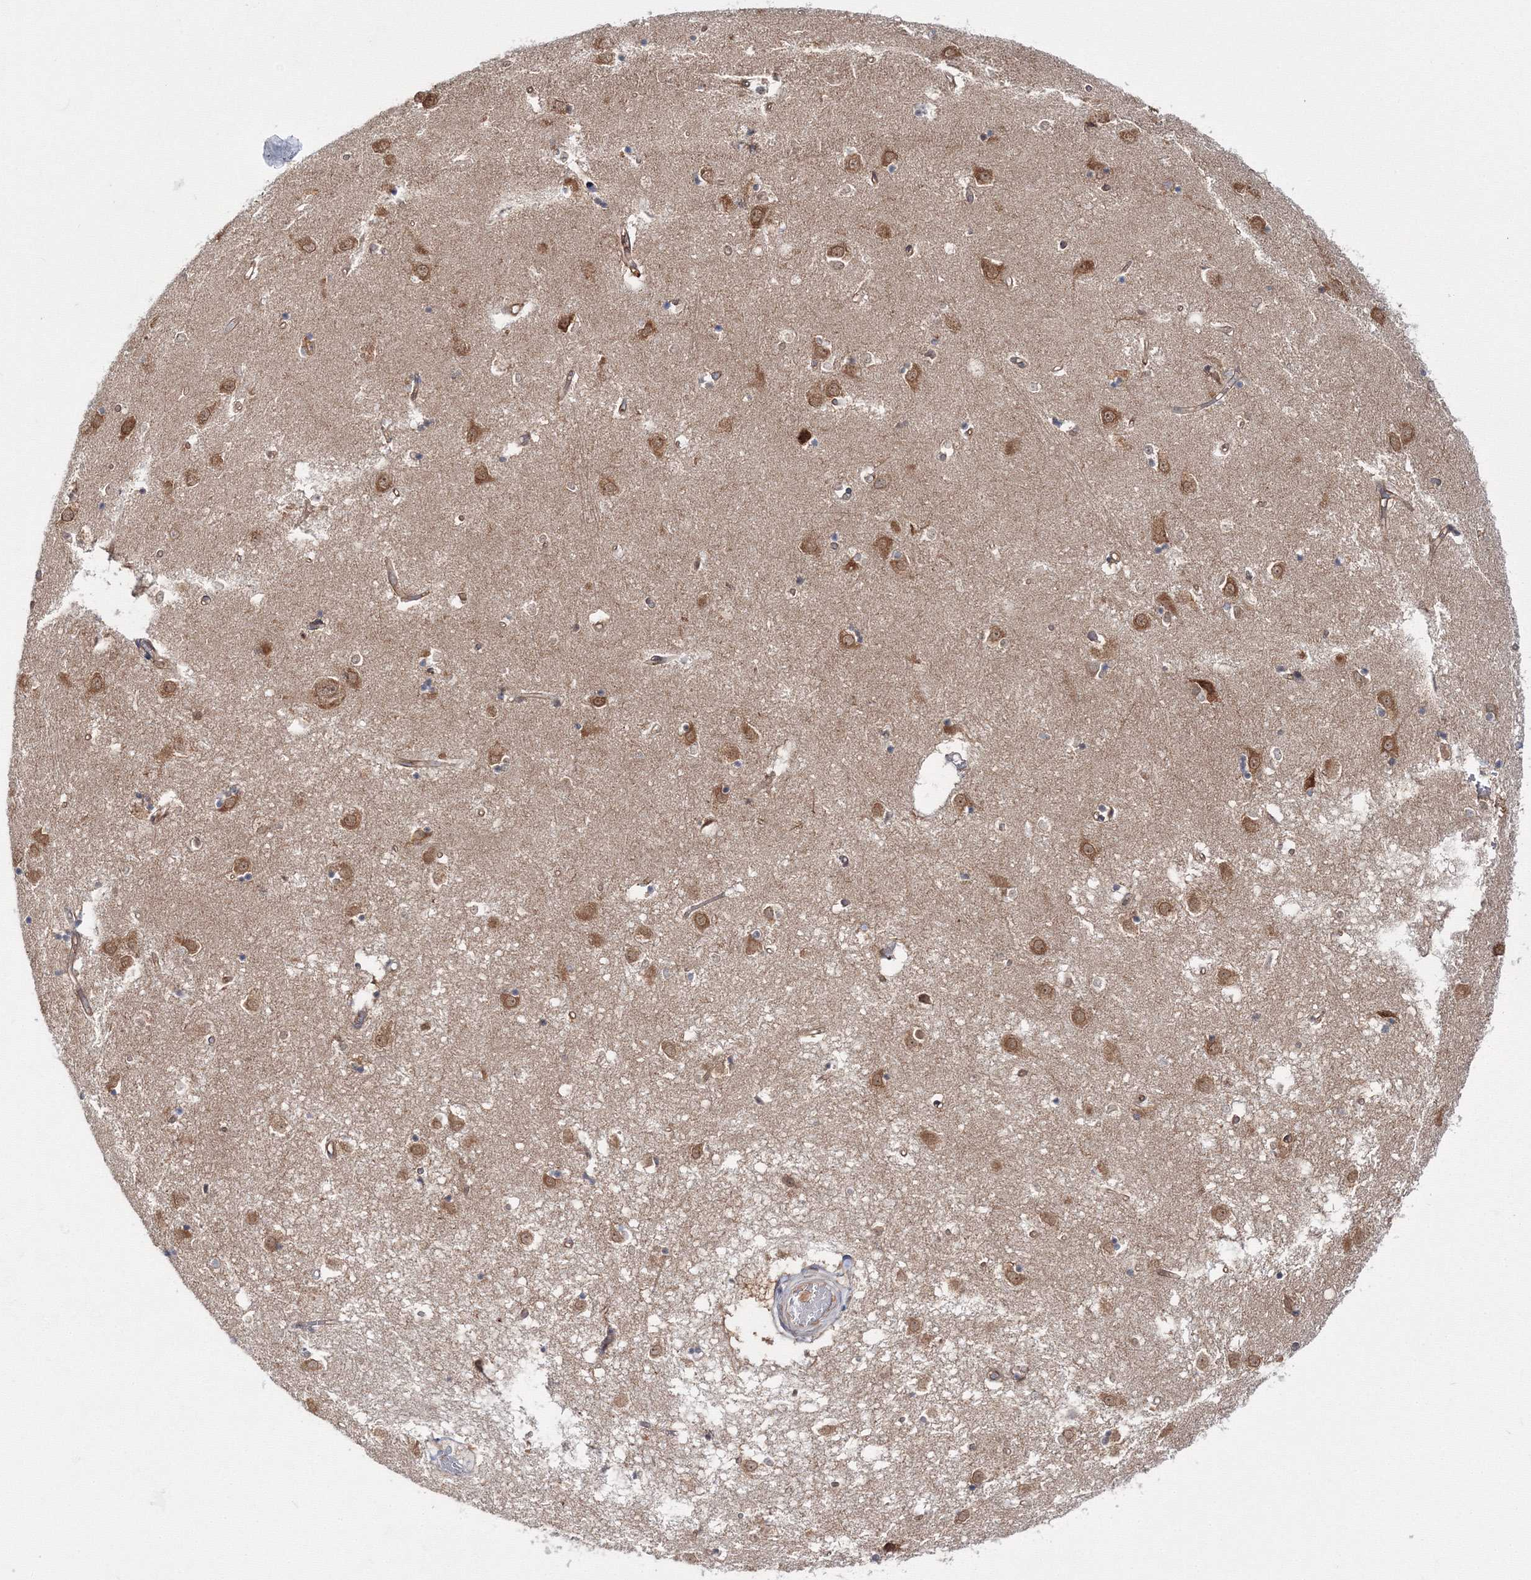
{"staining": {"intensity": "moderate", "quantity": "<25%", "location": "cytoplasmic/membranous"}, "tissue": "caudate", "cell_type": "Glial cells", "image_type": "normal", "snomed": [{"axis": "morphology", "description": "Normal tissue, NOS"}, {"axis": "topography", "description": "Lateral ventricle wall"}], "caption": "About <25% of glial cells in normal caudate reveal moderate cytoplasmic/membranous protein staining as visualized by brown immunohistochemical staining.", "gene": "HARS1", "patient": {"sex": "male", "age": 45}}